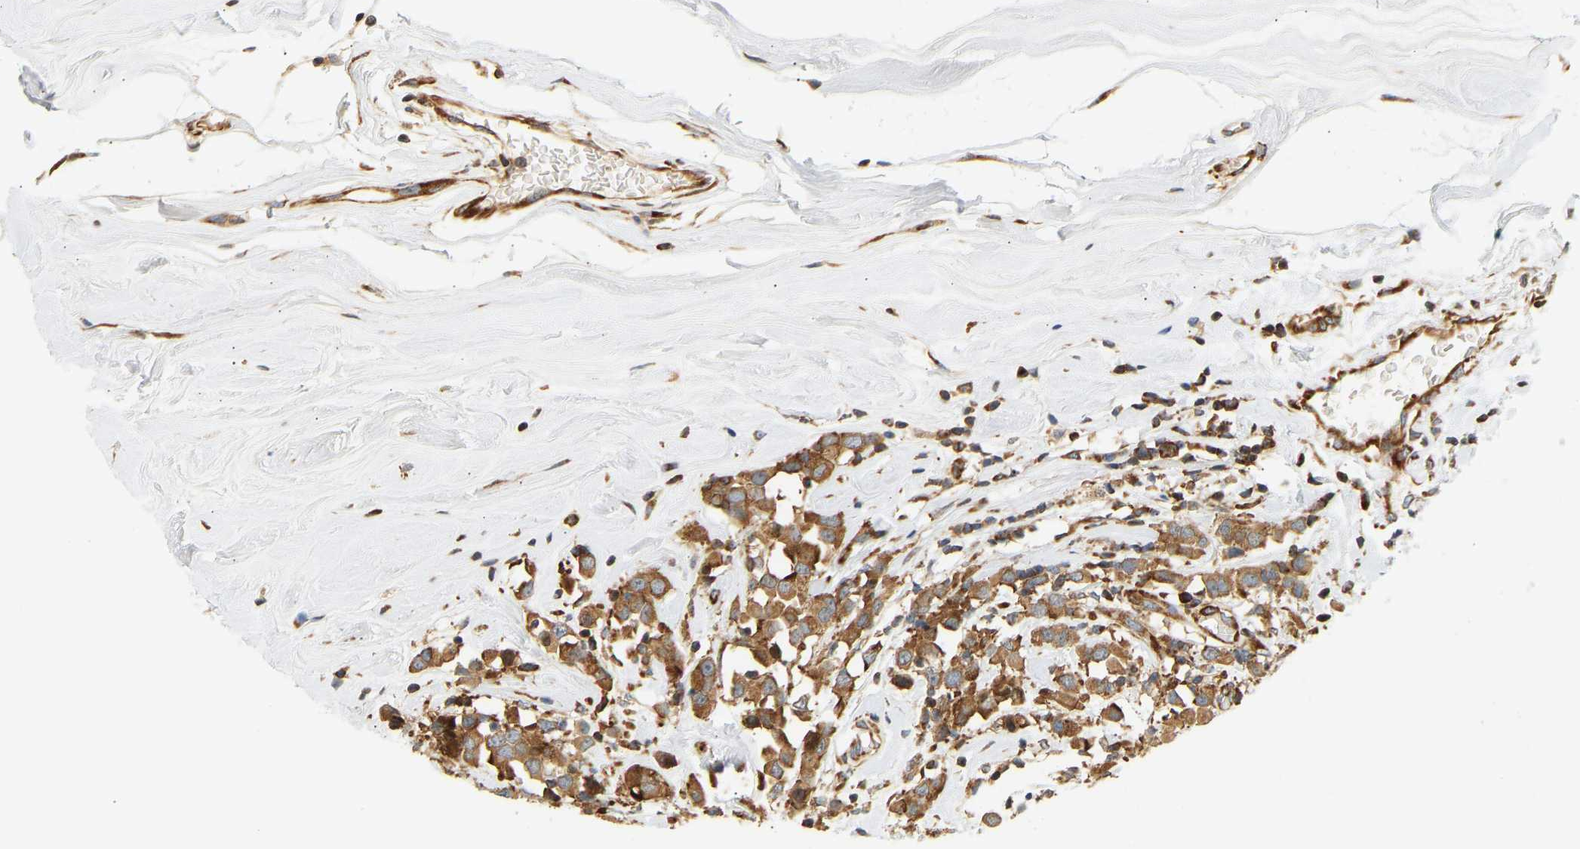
{"staining": {"intensity": "moderate", "quantity": ">75%", "location": "cytoplasmic/membranous"}, "tissue": "breast cancer", "cell_type": "Tumor cells", "image_type": "cancer", "snomed": [{"axis": "morphology", "description": "Duct carcinoma"}, {"axis": "topography", "description": "Breast"}], "caption": "The image reveals immunohistochemical staining of breast cancer. There is moderate cytoplasmic/membranous staining is appreciated in approximately >75% of tumor cells.", "gene": "RPS14", "patient": {"sex": "female", "age": 61}}